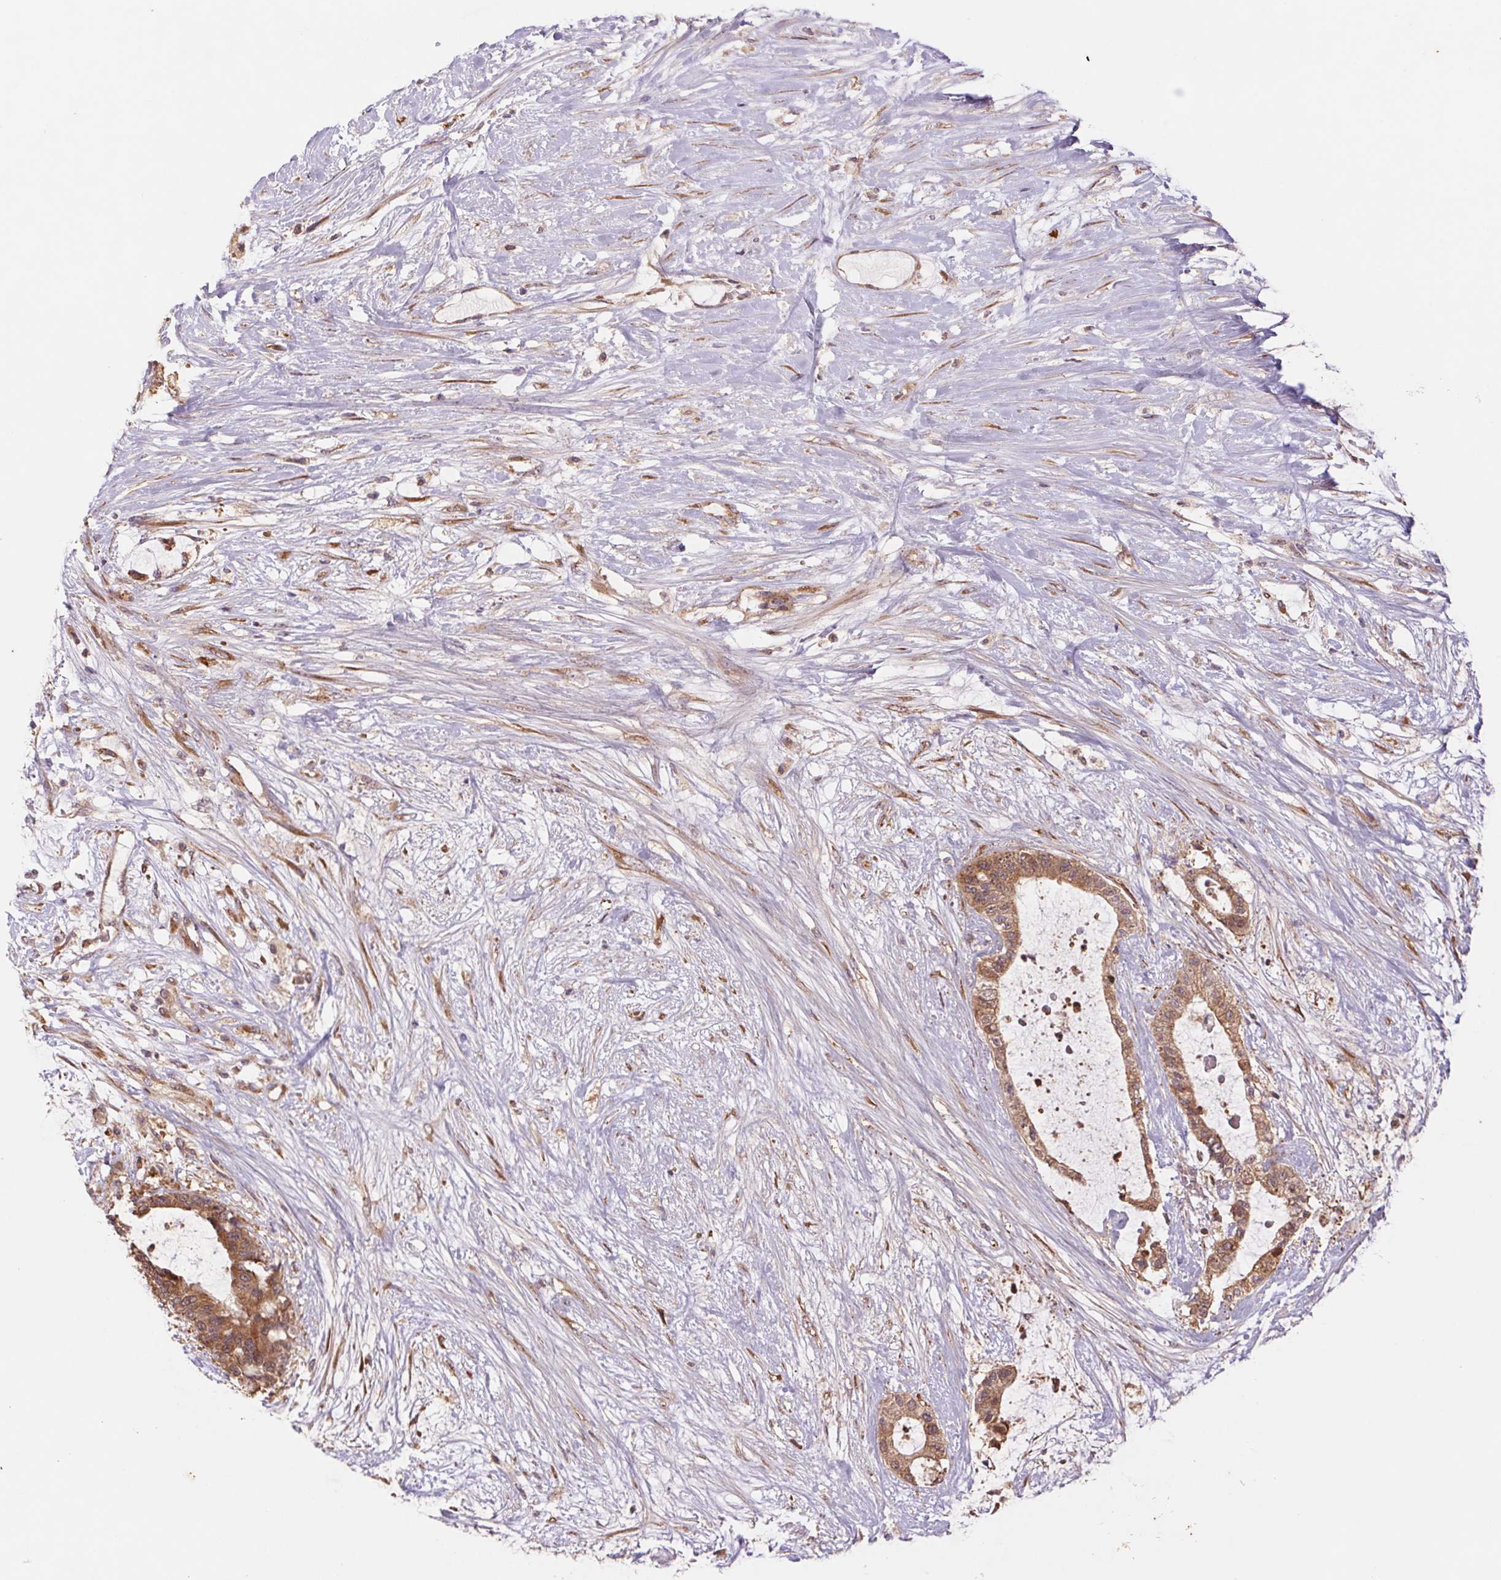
{"staining": {"intensity": "moderate", "quantity": ">75%", "location": "cytoplasmic/membranous"}, "tissue": "liver cancer", "cell_type": "Tumor cells", "image_type": "cancer", "snomed": [{"axis": "morphology", "description": "Normal tissue, NOS"}, {"axis": "morphology", "description": "Cholangiocarcinoma"}, {"axis": "topography", "description": "Liver"}, {"axis": "topography", "description": "Peripheral nerve tissue"}], "caption": "Liver cancer stained for a protein shows moderate cytoplasmic/membranous positivity in tumor cells.", "gene": "RRM1", "patient": {"sex": "female", "age": 73}}